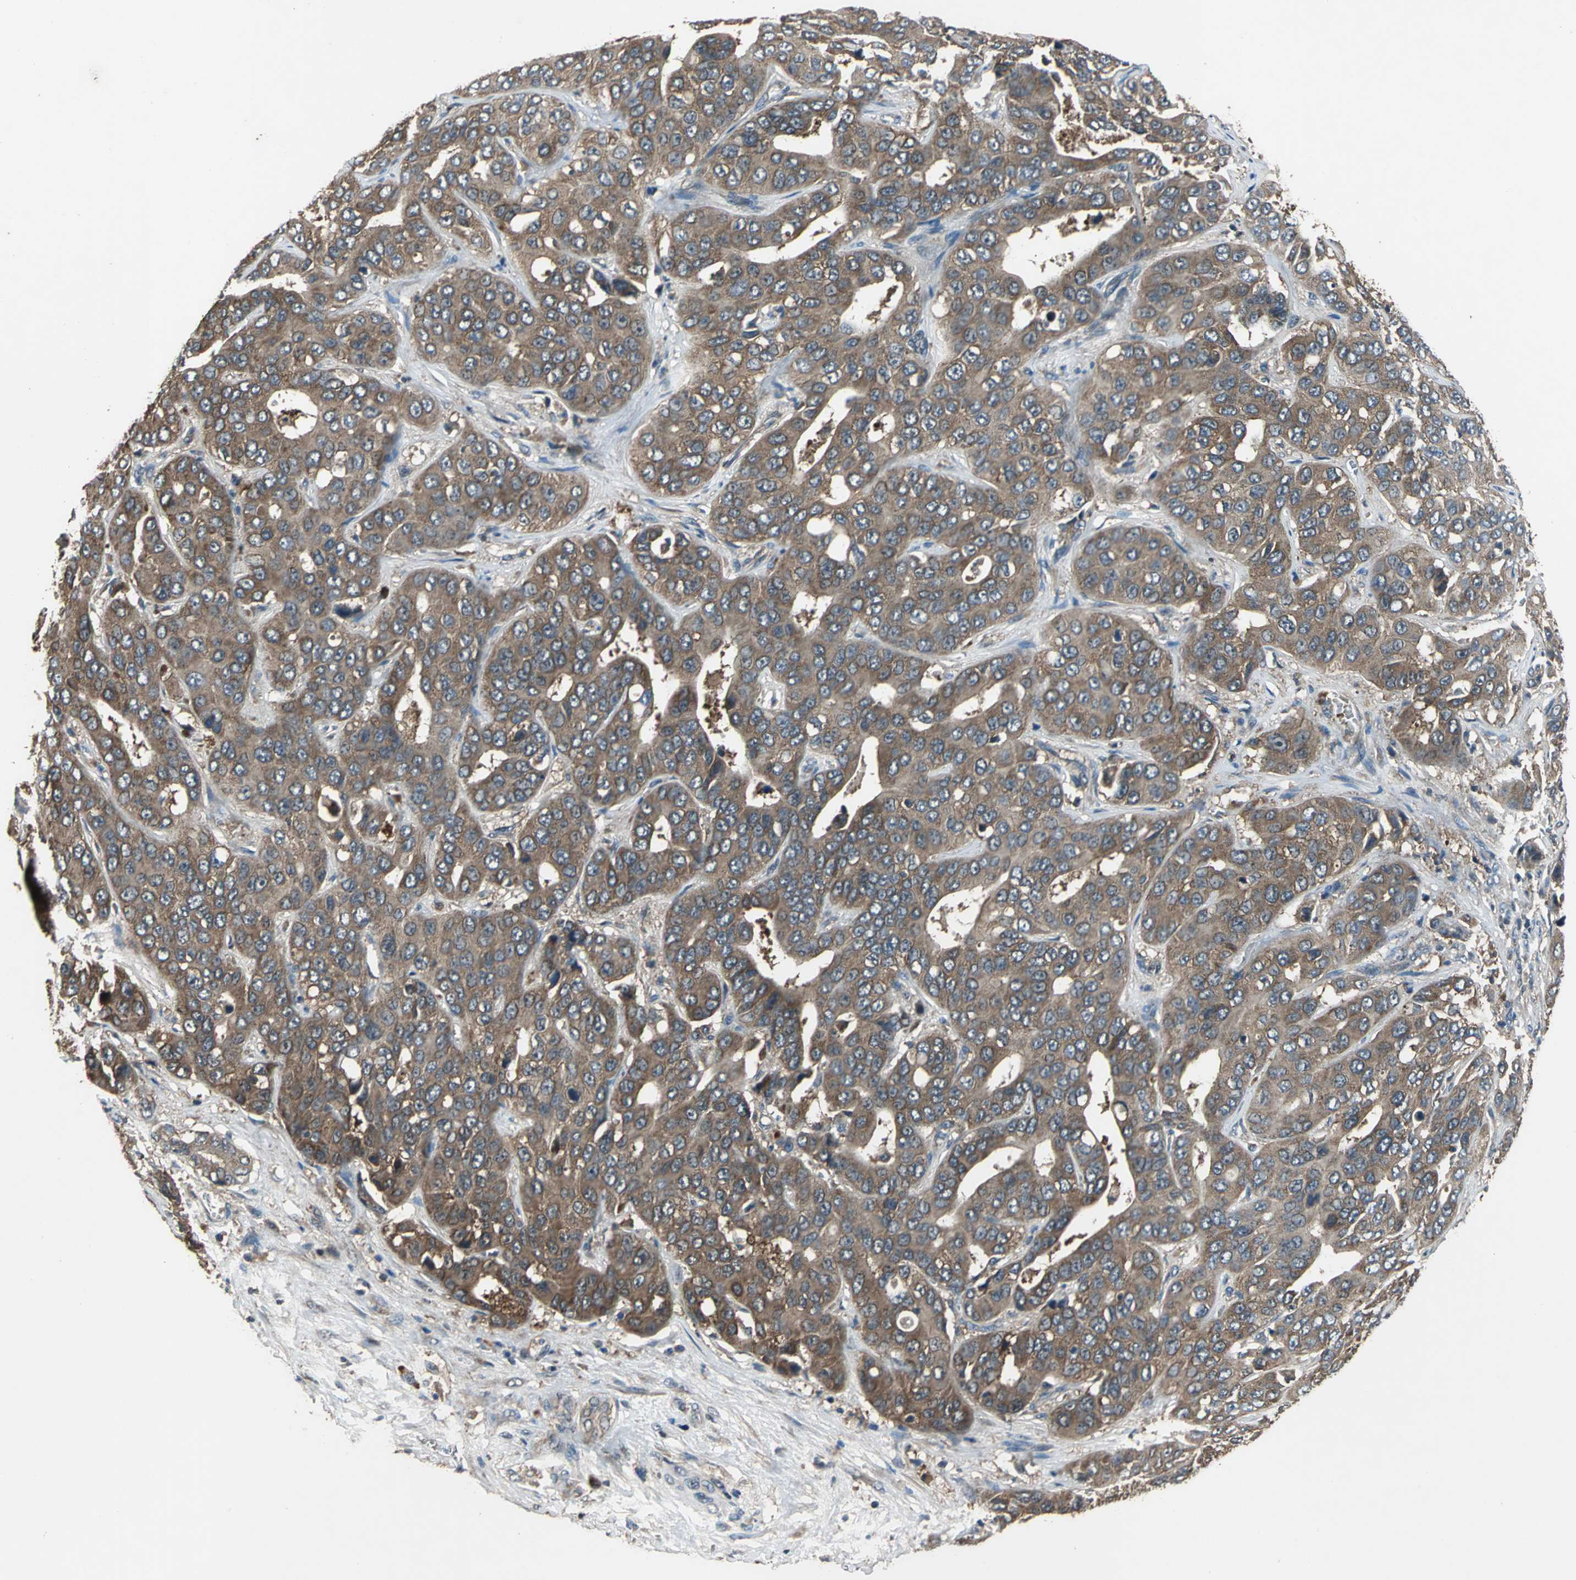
{"staining": {"intensity": "strong", "quantity": ">75%", "location": "cytoplasmic/membranous"}, "tissue": "liver cancer", "cell_type": "Tumor cells", "image_type": "cancer", "snomed": [{"axis": "morphology", "description": "Cholangiocarcinoma"}, {"axis": "topography", "description": "Liver"}], "caption": "Brown immunohistochemical staining in human cholangiocarcinoma (liver) demonstrates strong cytoplasmic/membranous expression in approximately >75% of tumor cells. Immunohistochemistry stains the protein of interest in brown and the nuclei are stained blue.", "gene": "ZNF608", "patient": {"sex": "female", "age": 52}}